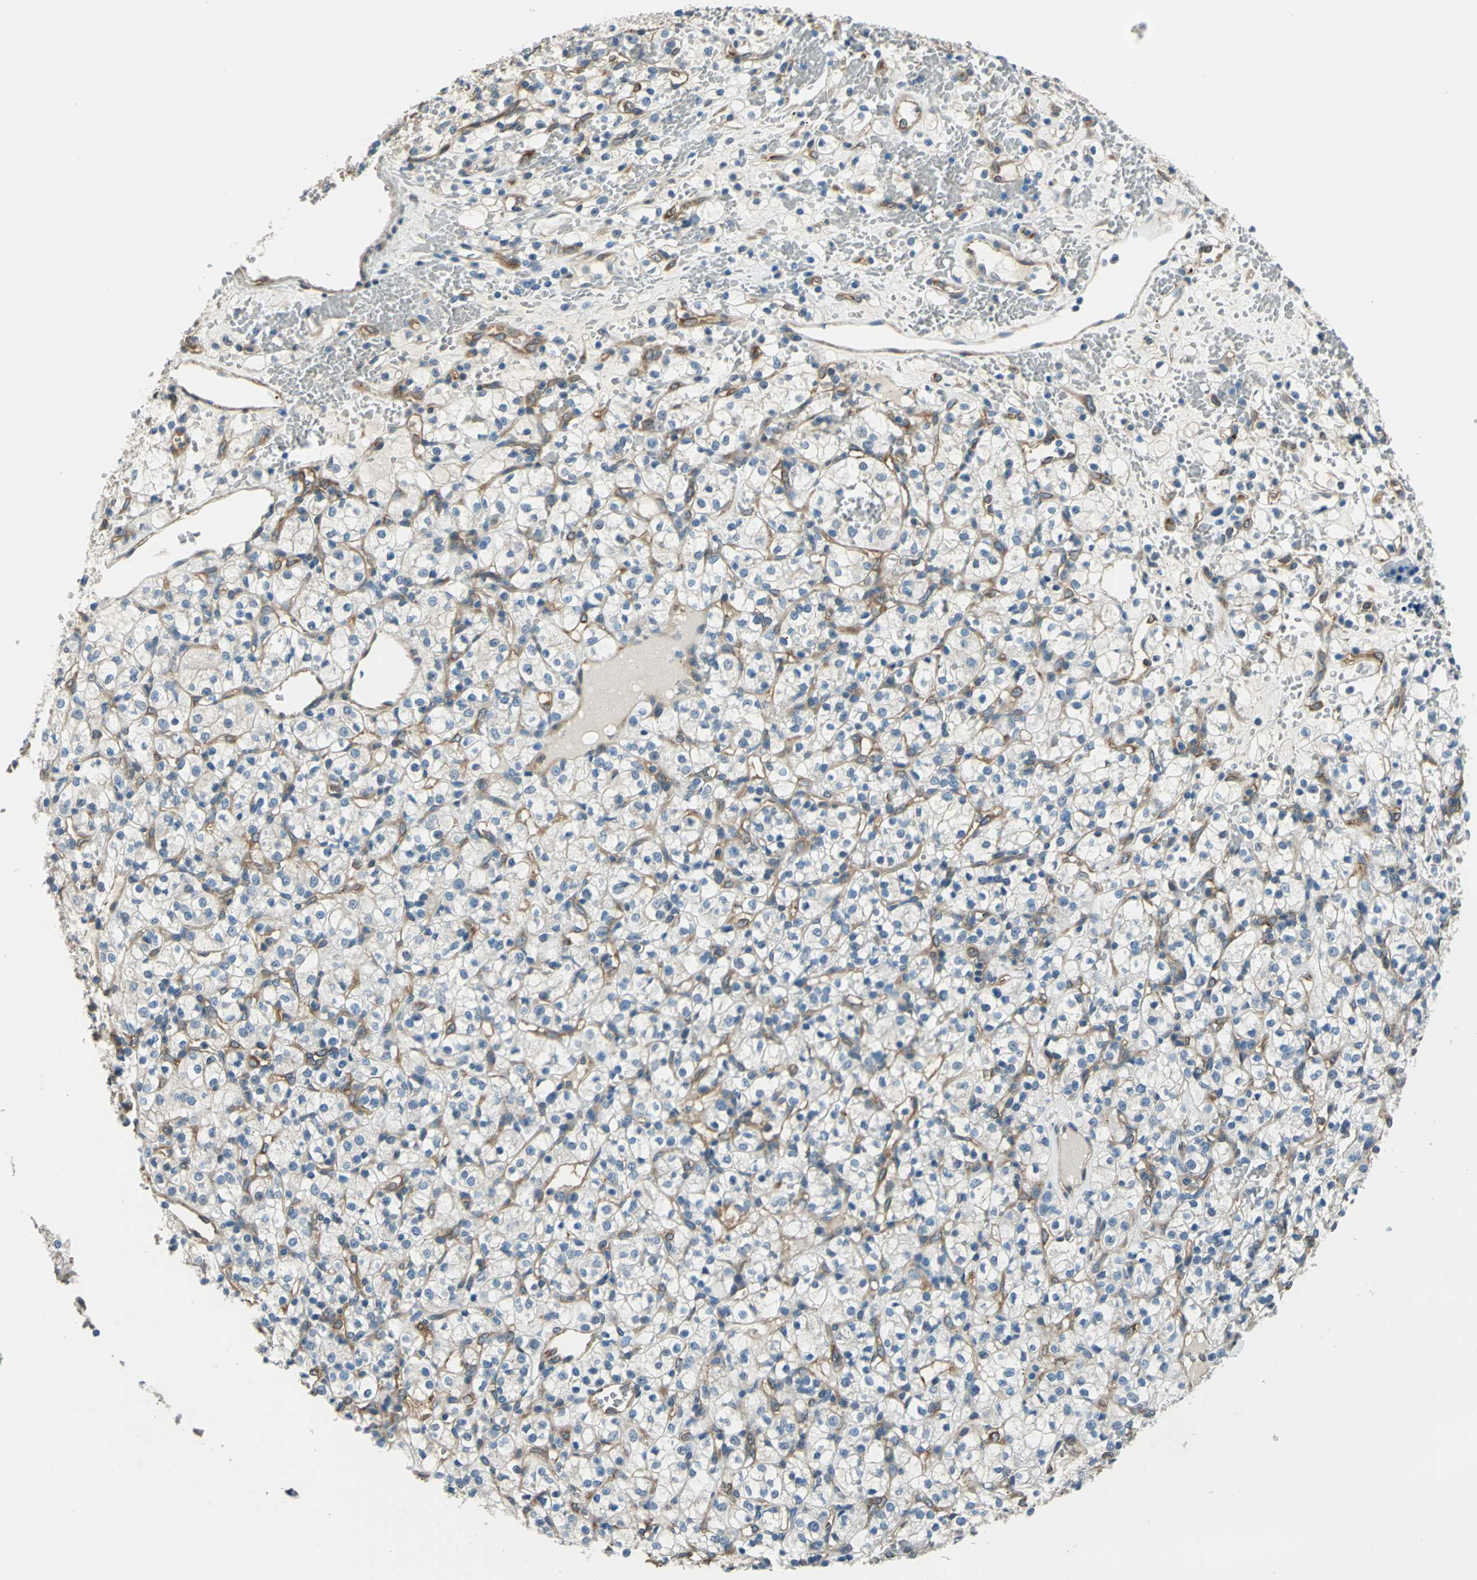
{"staining": {"intensity": "negative", "quantity": "none", "location": "none"}, "tissue": "renal cancer", "cell_type": "Tumor cells", "image_type": "cancer", "snomed": [{"axis": "morphology", "description": "Adenocarcinoma, NOS"}, {"axis": "topography", "description": "Kidney"}], "caption": "A high-resolution photomicrograph shows IHC staining of renal cancer, which demonstrates no significant staining in tumor cells.", "gene": "CDC42EP1", "patient": {"sex": "female", "age": 60}}